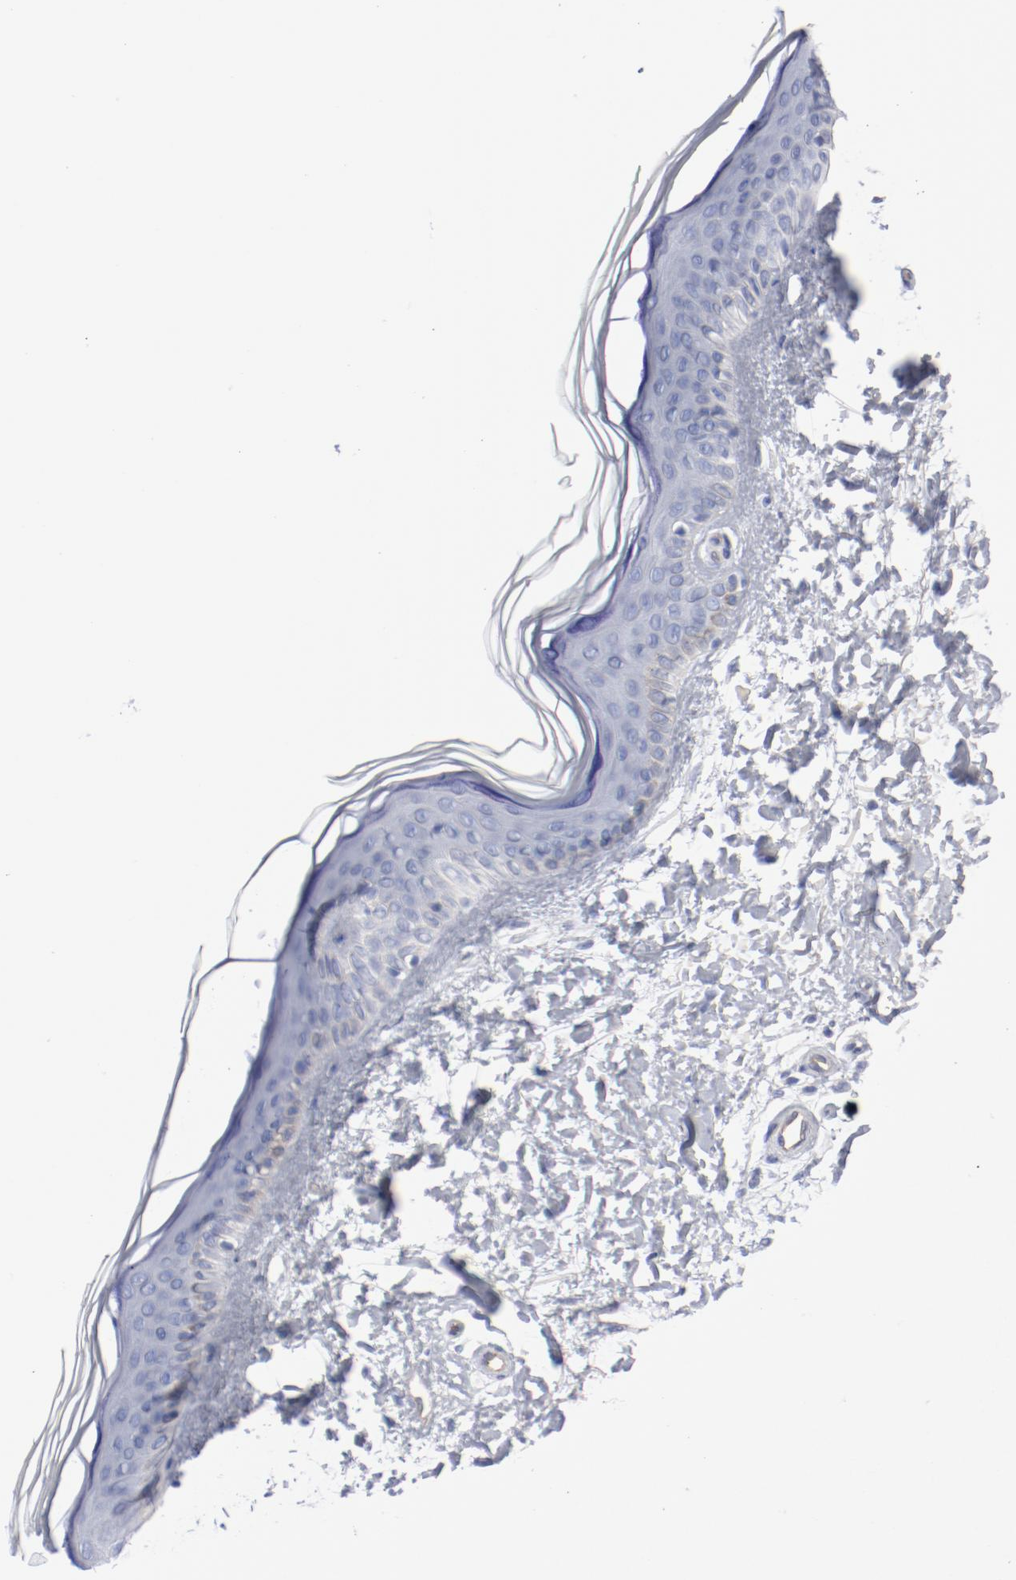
{"staining": {"intensity": "negative", "quantity": "none", "location": "none"}, "tissue": "skin", "cell_type": "Fibroblasts", "image_type": "normal", "snomed": [{"axis": "morphology", "description": "Normal tissue, NOS"}, {"axis": "topography", "description": "Skin"}], "caption": "This is a photomicrograph of immunohistochemistry (IHC) staining of normal skin, which shows no staining in fibroblasts. The staining was performed using DAB to visualize the protein expression in brown, while the nuclei were stained in blue with hematoxylin (Magnification: 20x).", "gene": "SHANK3", "patient": {"sex": "female", "age": 19}}